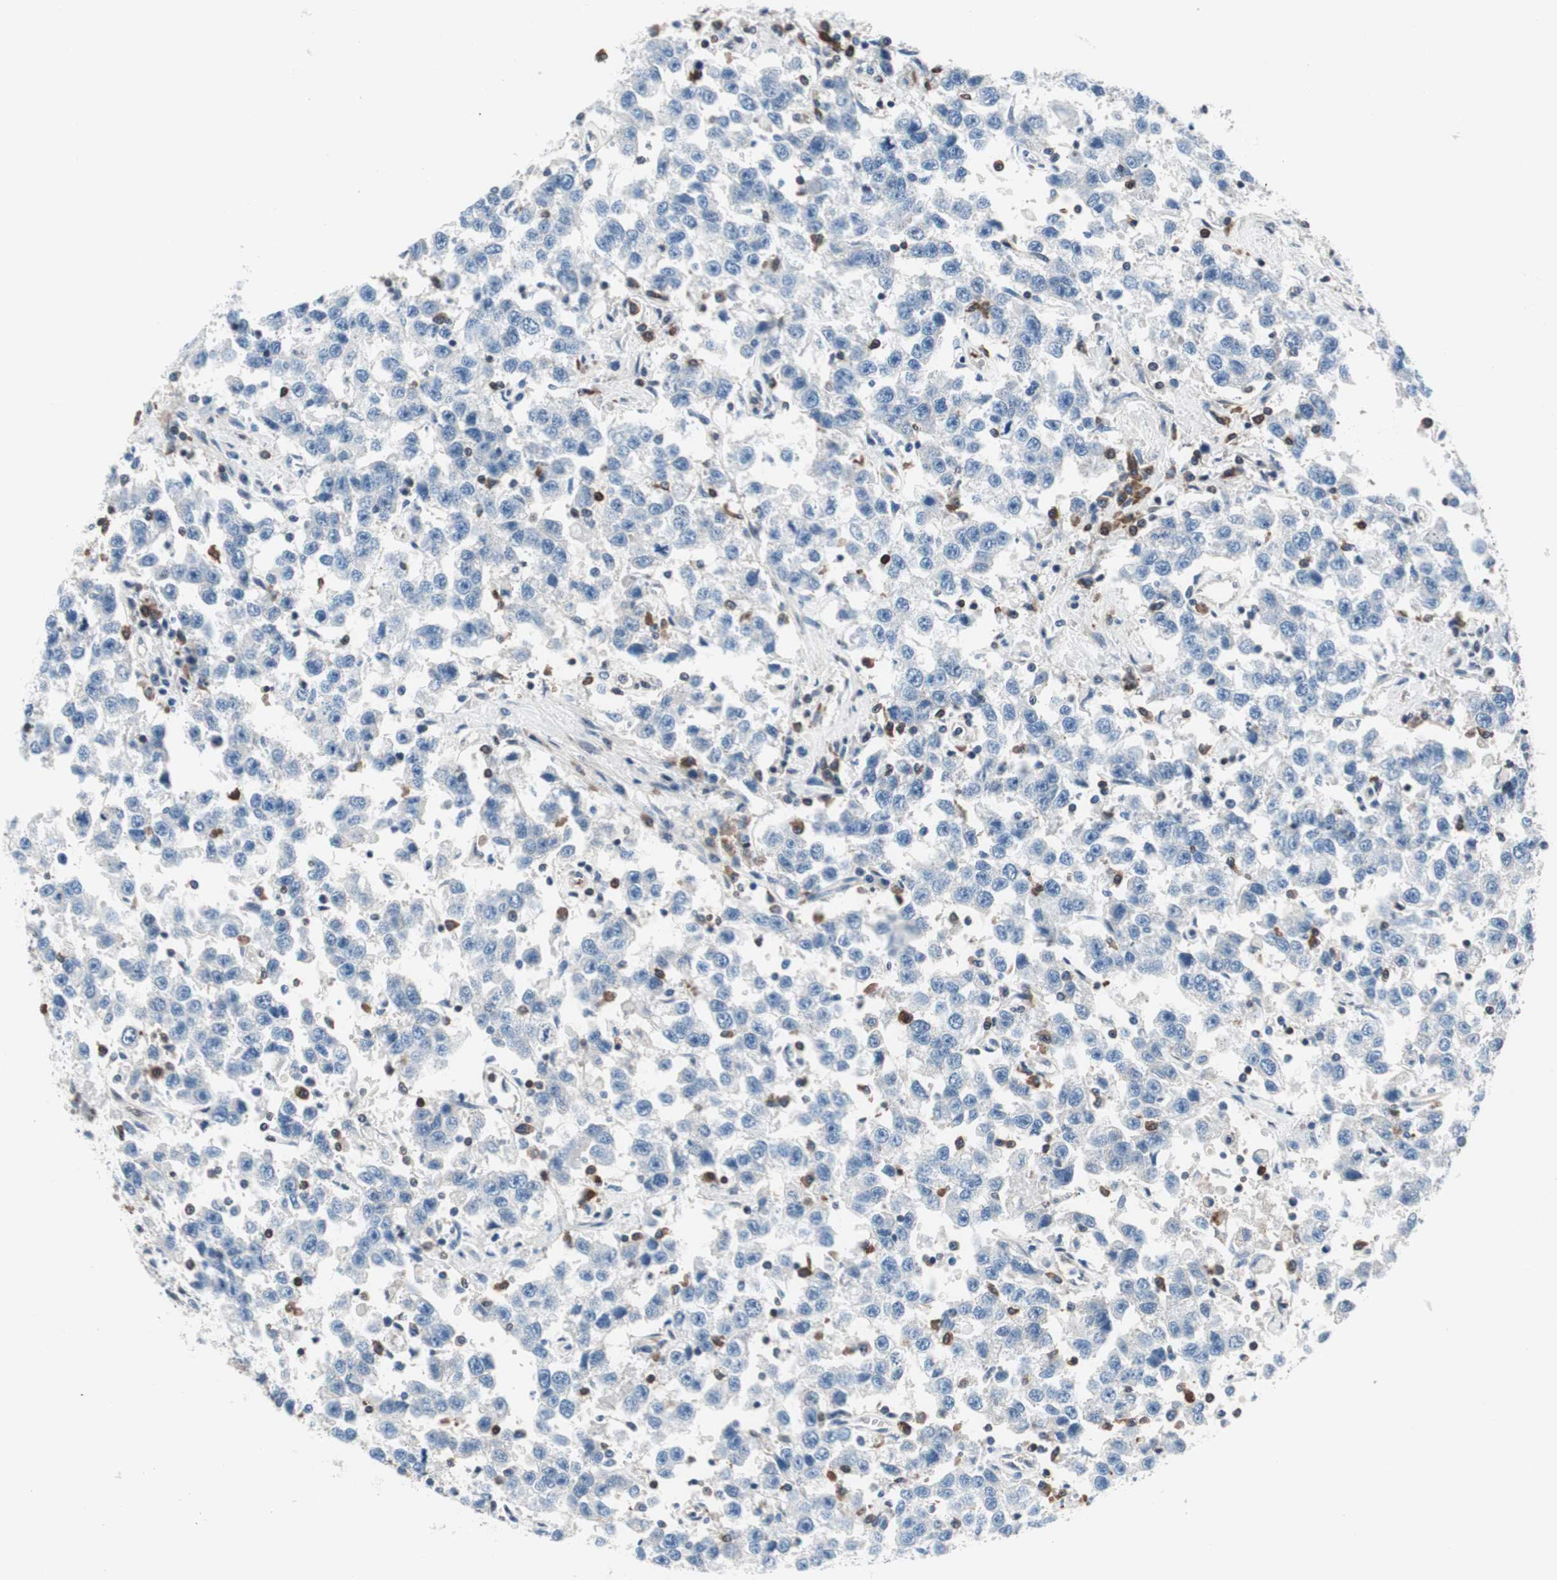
{"staining": {"intensity": "negative", "quantity": "none", "location": "none"}, "tissue": "testis cancer", "cell_type": "Tumor cells", "image_type": "cancer", "snomed": [{"axis": "morphology", "description": "Seminoma, NOS"}, {"axis": "topography", "description": "Testis"}], "caption": "A high-resolution photomicrograph shows immunohistochemistry (IHC) staining of testis cancer, which displays no significant expression in tumor cells. (Brightfield microscopy of DAB (3,3'-diaminobenzidine) IHC at high magnification).", "gene": "PRDX2", "patient": {"sex": "male", "age": 41}}